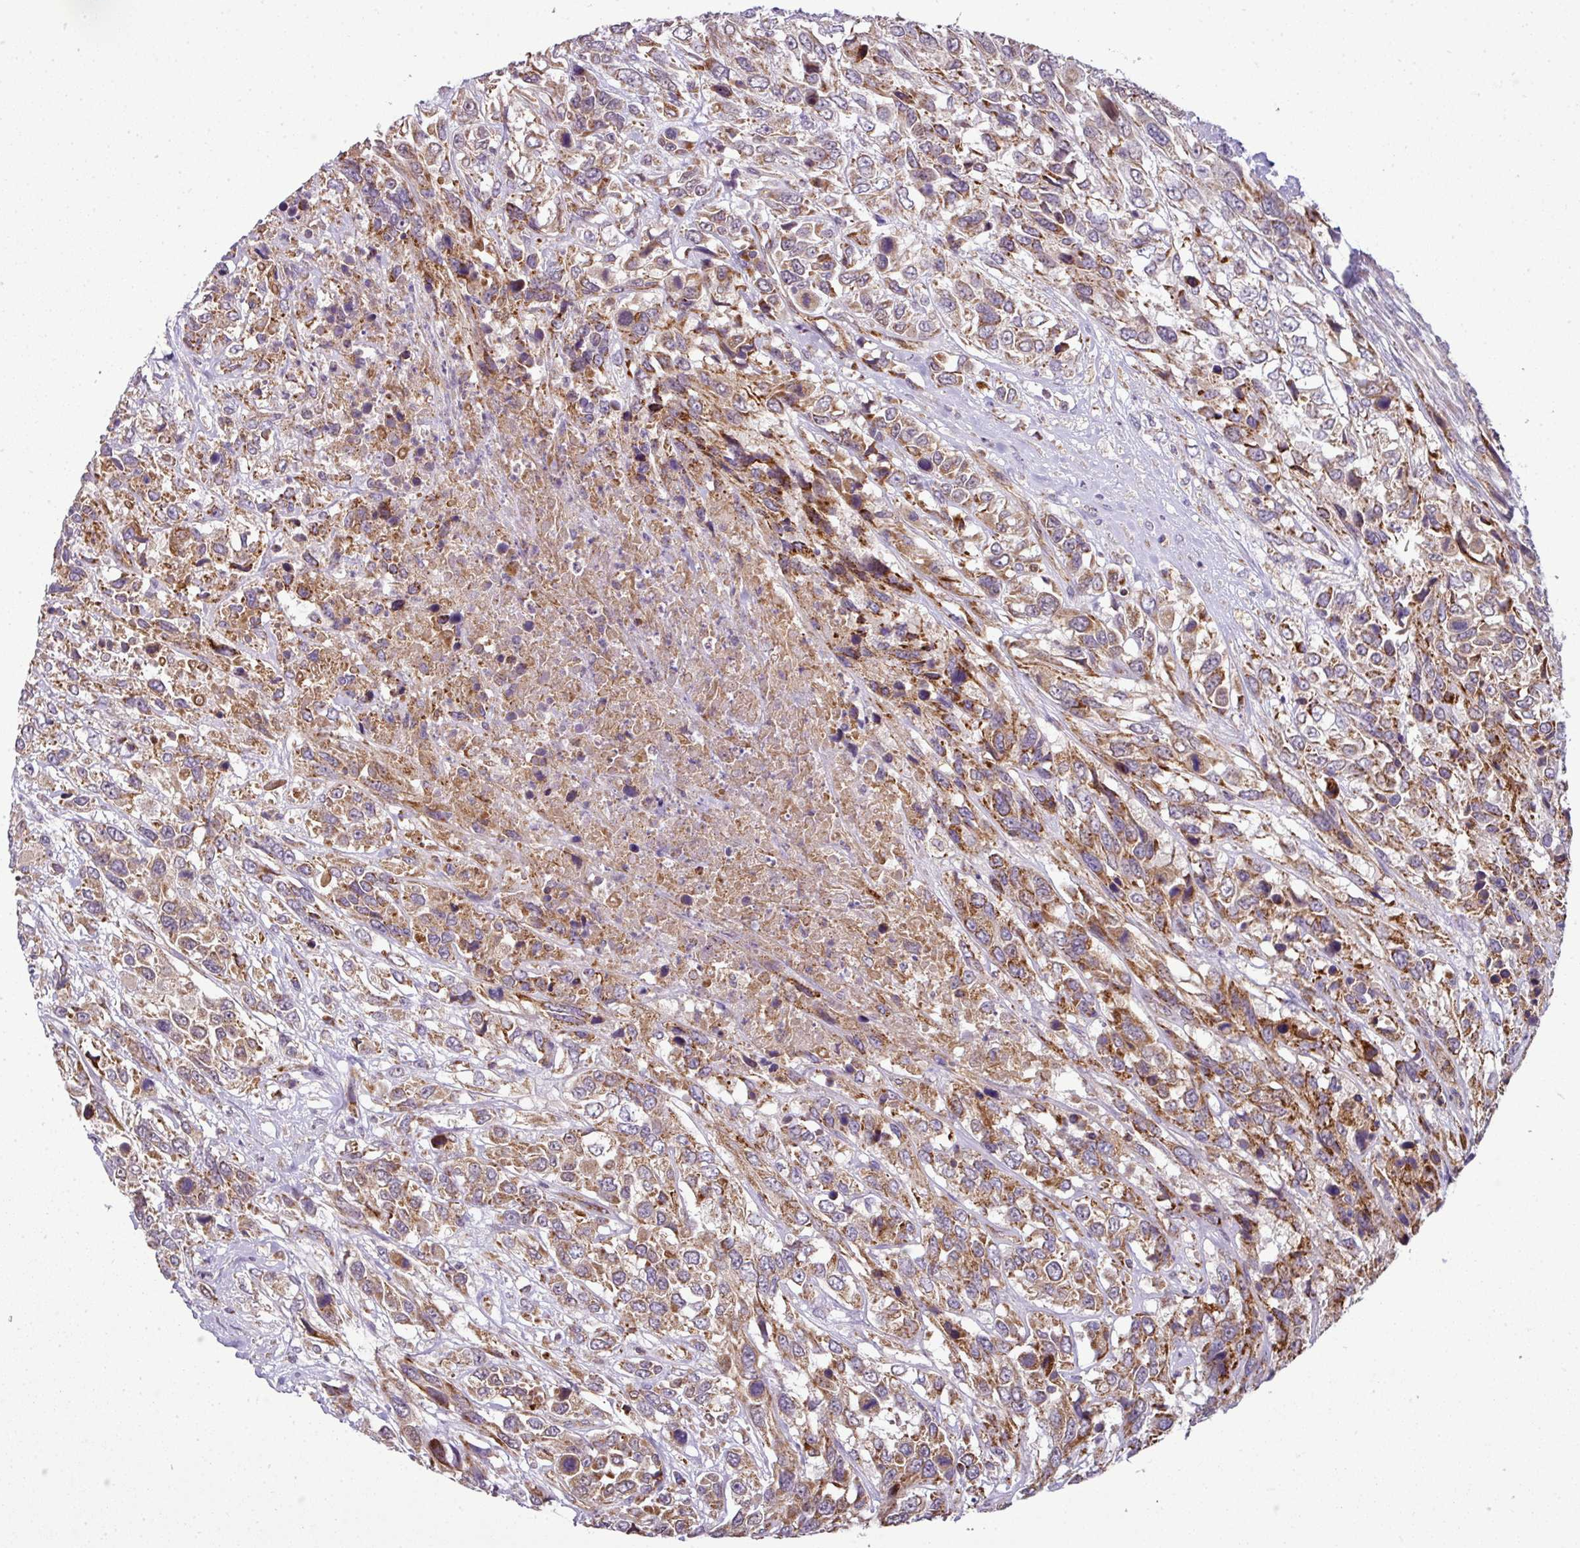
{"staining": {"intensity": "moderate", "quantity": ">75%", "location": "cytoplasmic/membranous"}, "tissue": "urothelial cancer", "cell_type": "Tumor cells", "image_type": "cancer", "snomed": [{"axis": "morphology", "description": "Urothelial carcinoma, High grade"}, {"axis": "topography", "description": "Urinary bladder"}], "caption": "High-grade urothelial carcinoma stained for a protein (brown) displays moderate cytoplasmic/membranous positive staining in approximately >75% of tumor cells.", "gene": "PRELID3B", "patient": {"sex": "female", "age": 70}}